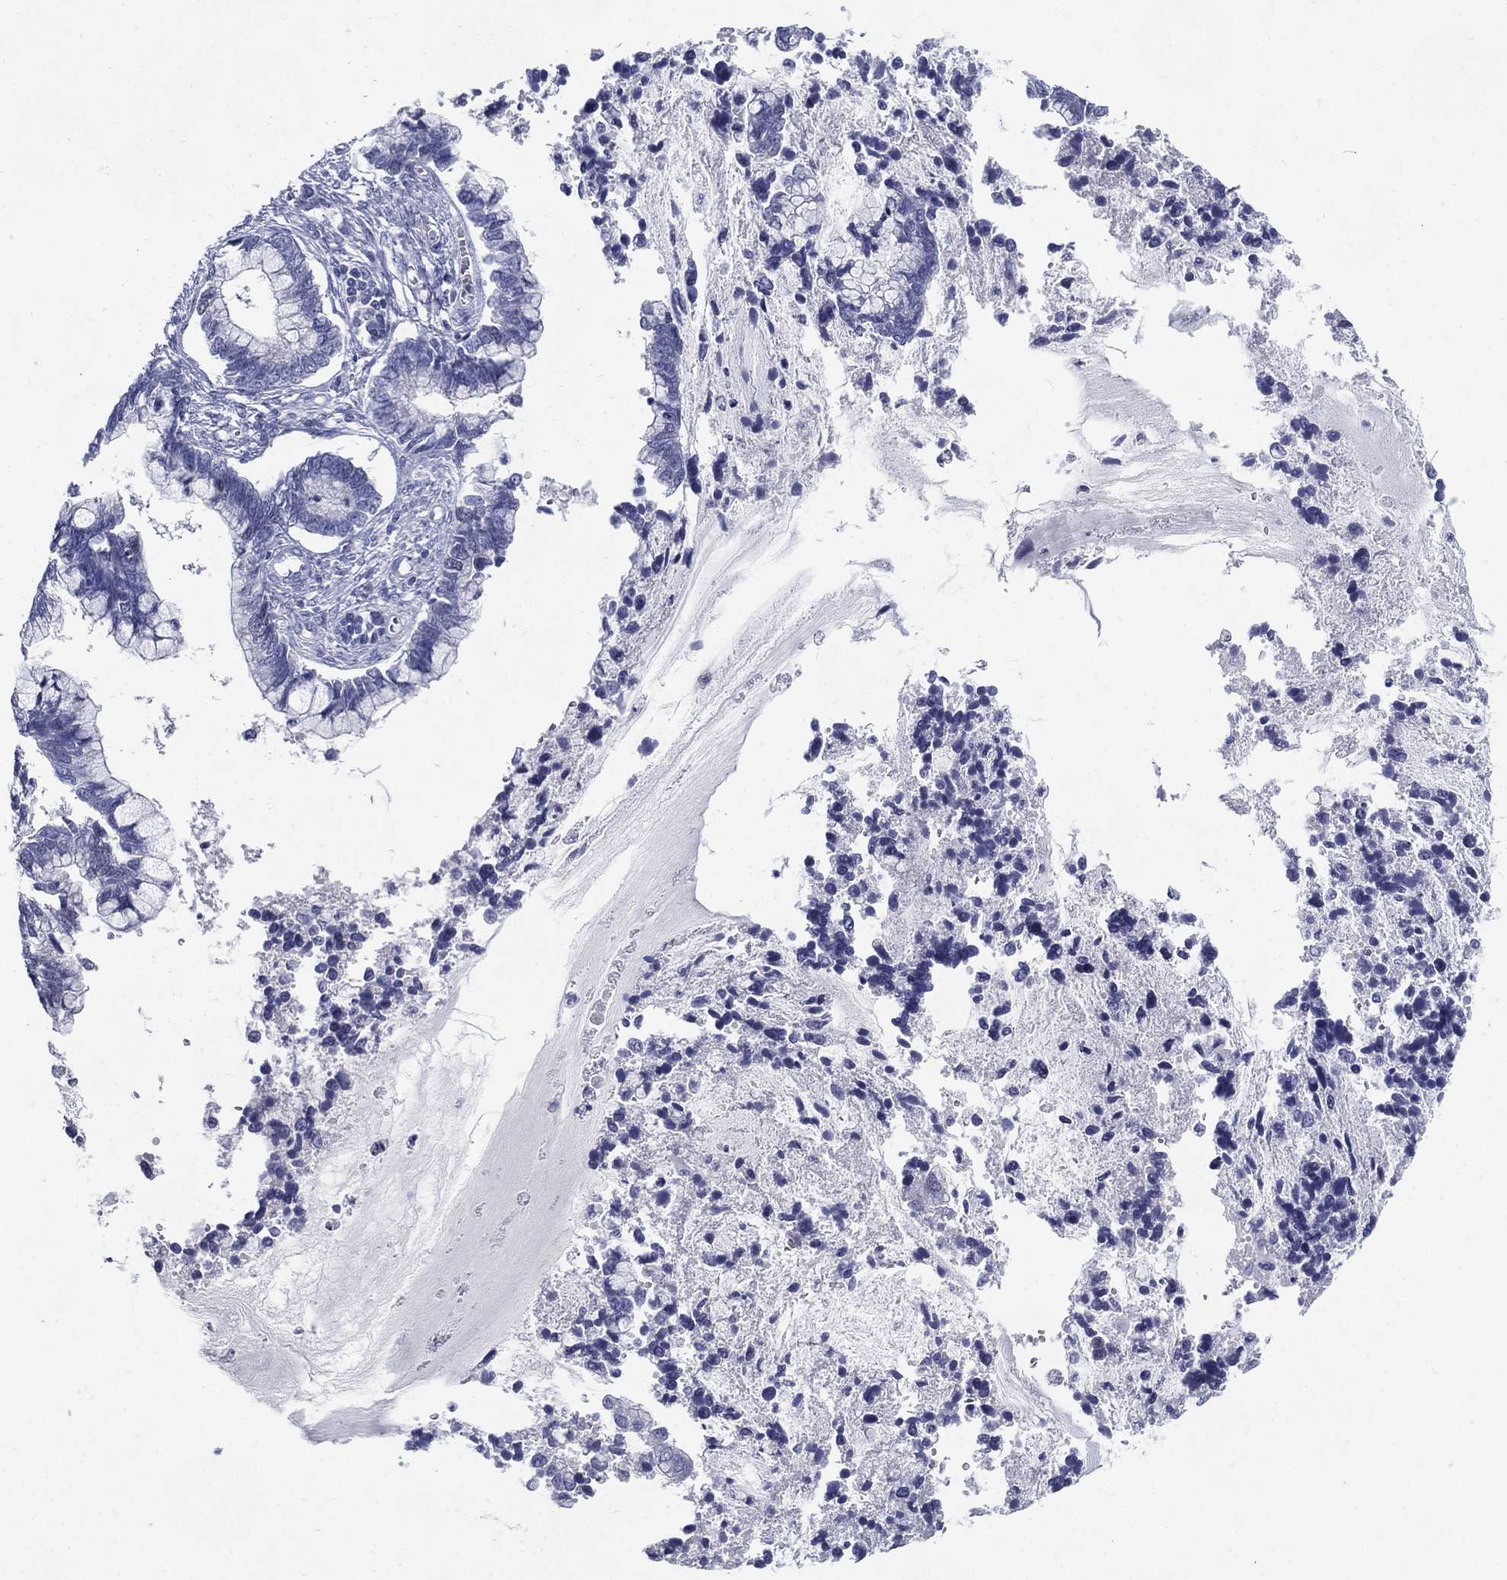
{"staining": {"intensity": "negative", "quantity": "none", "location": "none"}, "tissue": "cervical cancer", "cell_type": "Tumor cells", "image_type": "cancer", "snomed": [{"axis": "morphology", "description": "Adenocarcinoma, NOS"}, {"axis": "topography", "description": "Cervix"}], "caption": "Immunohistochemical staining of human cervical adenocarcinoma displays no significant expression in tumor cells.", "gene": "KIF2C", "patient": {"sex": "female", "age": 44}}